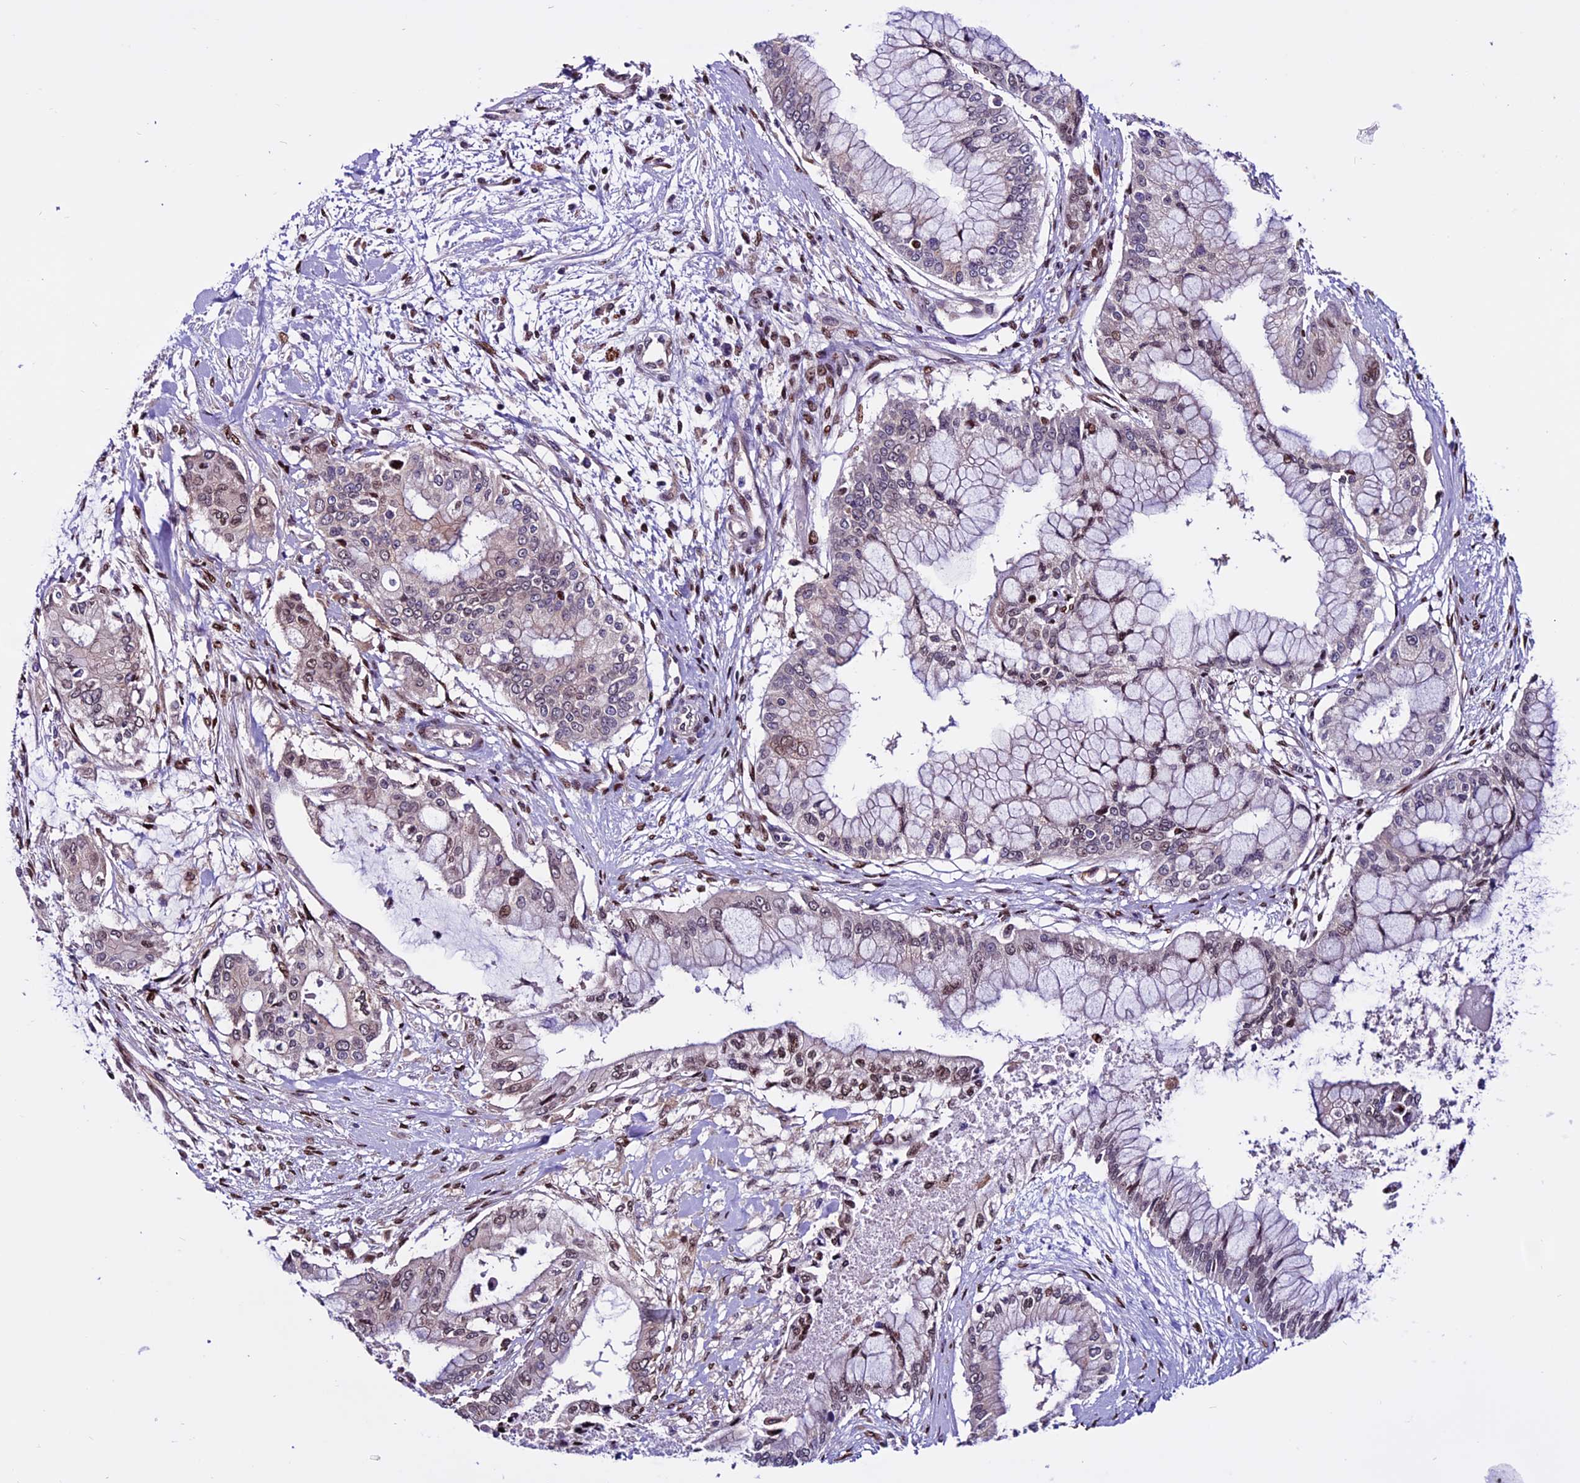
{"staining": {"intensity": "moderate", "quantity": "<25%", "location": "nuclear"}, "tissue": "pancreatic cancer", "cell_type": "Tumor cells", "image_type": "cancer", "snomed": [{"axis": "morphology", "description": "Adenocarcinoma, NOS"}, {"axis": "topography", "description": "Pancreas"}], "caption": "Immunohistochemical staining of pancreatic adenocarcinoma displays low levels of moderate nuclear protein positivity in approximately <25% of tumor cells. (brown staining indicates protein expression, while blue staining denotes nuclei).", "gene": "RINL", "patient": {"sex": "male", "age": 46}}